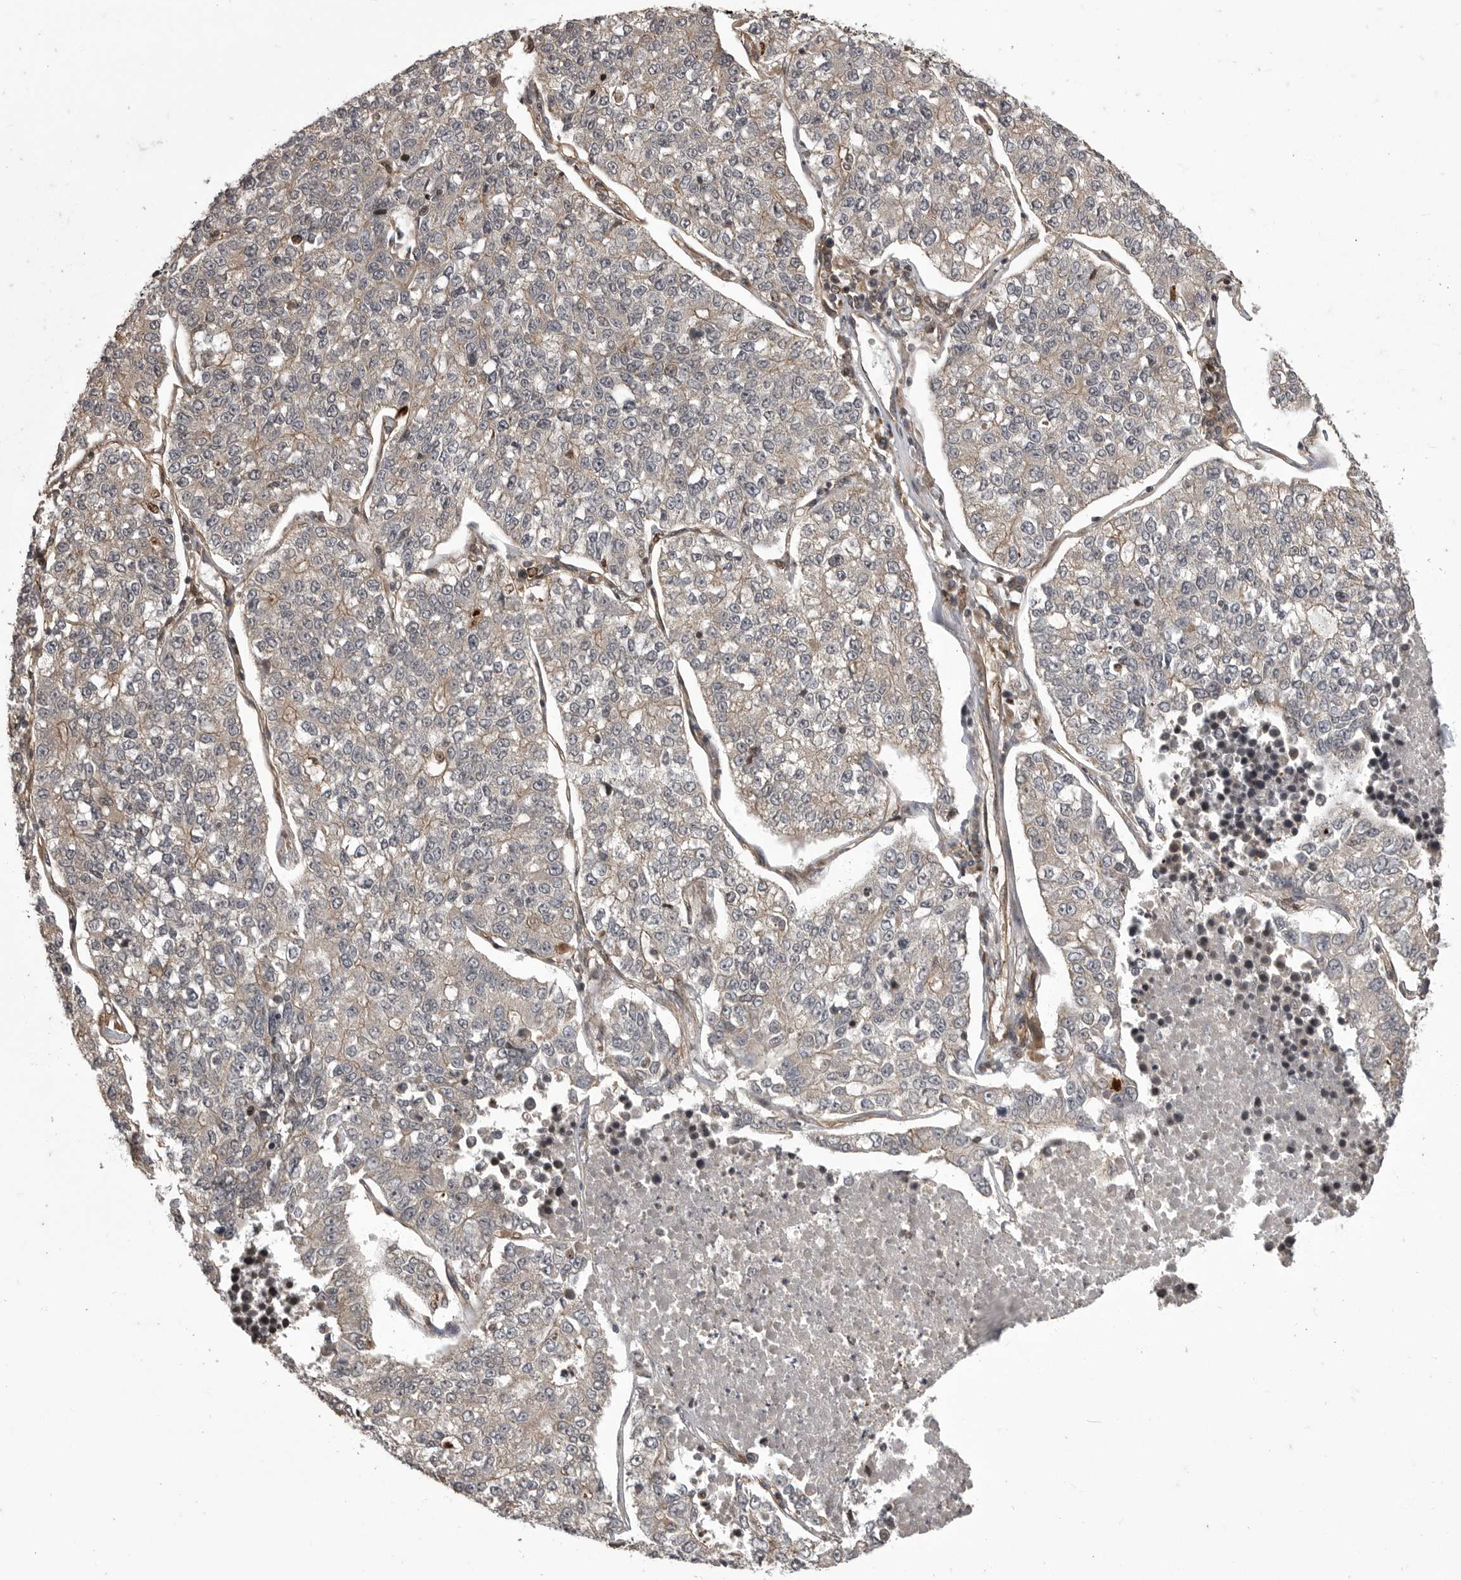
{"staining": {"intensity": "weak", "quantity": "<25%", "location": "cytoplasmic/membranous"}, "tissue": "lung cancer", "cell_type": "Tumor cells", "image_type": "cancer", "snomed": [{"axis": "morphology", "description": "Adenocarcinoma, NOS"}, {"axis": "topography", "description": "Lung"}], "caption": "Lung cancer (adenocarcinoma) was stained to show a protein in brown. There is no significant expression in tumor cells. (DAB (3,3'-diaminobenzidine) immunohistochemistry (IHC), high magnification).", "gene": "DNAJC8", "patient": {"sex": "male", "age": 49}}